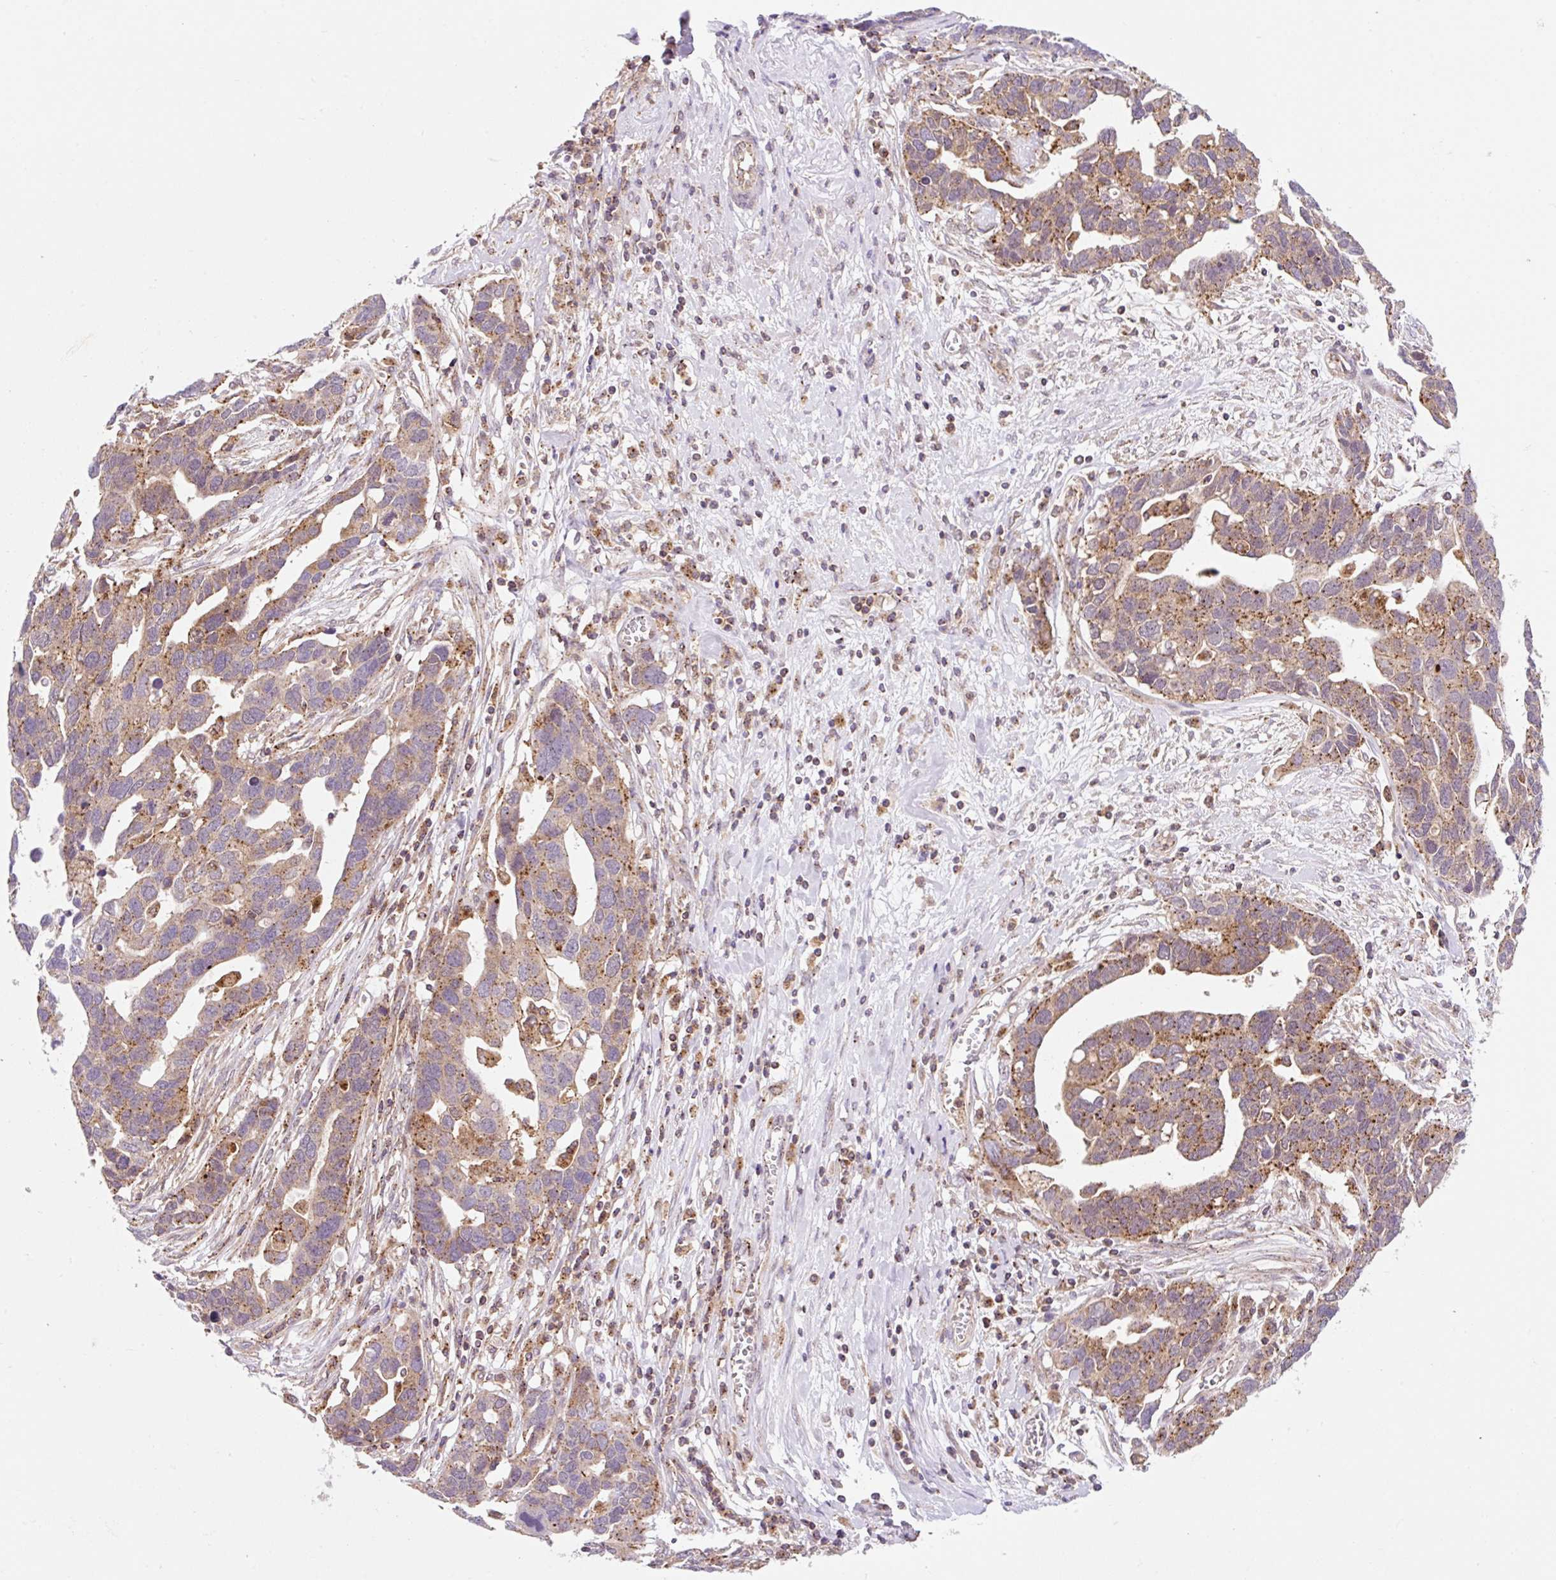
{"staining": {"intensity": "moderate", "quantity": ">75%", "location": "cytoplasmic/membranous"}, "tissue": "ovarian cancer", "cell_type": "Tumor cells", "image_type": "cancer", "snomed": [{"axis": "morphology", "description": "Cystadenocarcinoma, serous, NOS"}, {"axis": "topography", "description": "Ovary"}], "caption": "Immunohistochemical staining of human ovarian cancer reveals medium levels of moderate cytoplasmic/membranous expression in about >75% of tumor cells.", "gene": "VPS4A", "patient": {"sex": "female", "age": 54}}